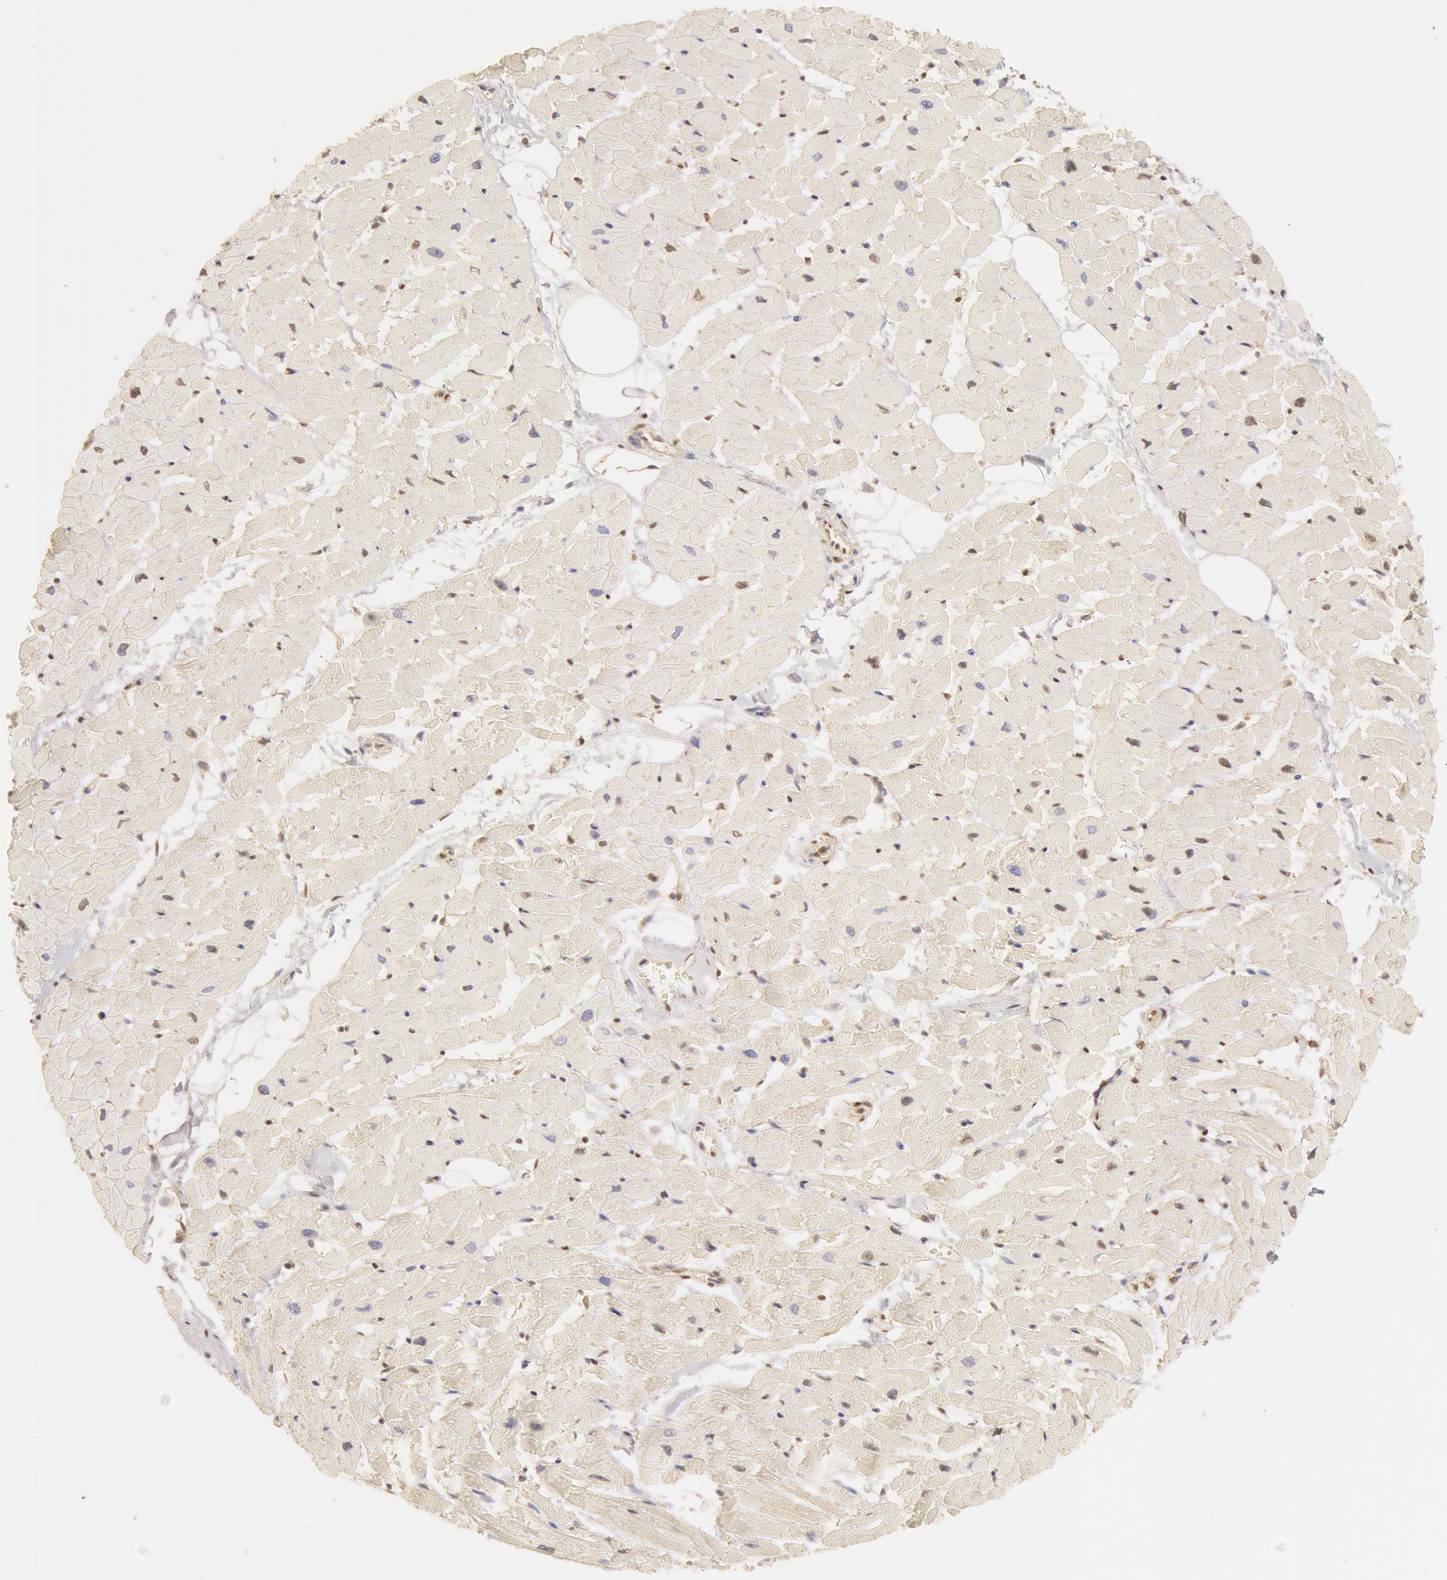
{"staining": {"intensity": "moderate", "quantity": ">75%", "location": "nuclear"}, "tissue": "heart muscle", "cell_type": "Cardiomyocytes", "image_type": "normal", "snomed": [{"axis": "morphology", "description": "Normal tissue, NOS"}, {"axis": "topography", "description": "Heart"}], "caption": "Brown immunohistochemical staining in benign human heart muscle reveals moderate nuclear staining in about >75% of cardiomyocytes. Immunohistochemistry stains the protein in brown and the nuclei are stained blue.", "gene": "SNRNP70", "patient": {"sex": "female", "age": 19}}